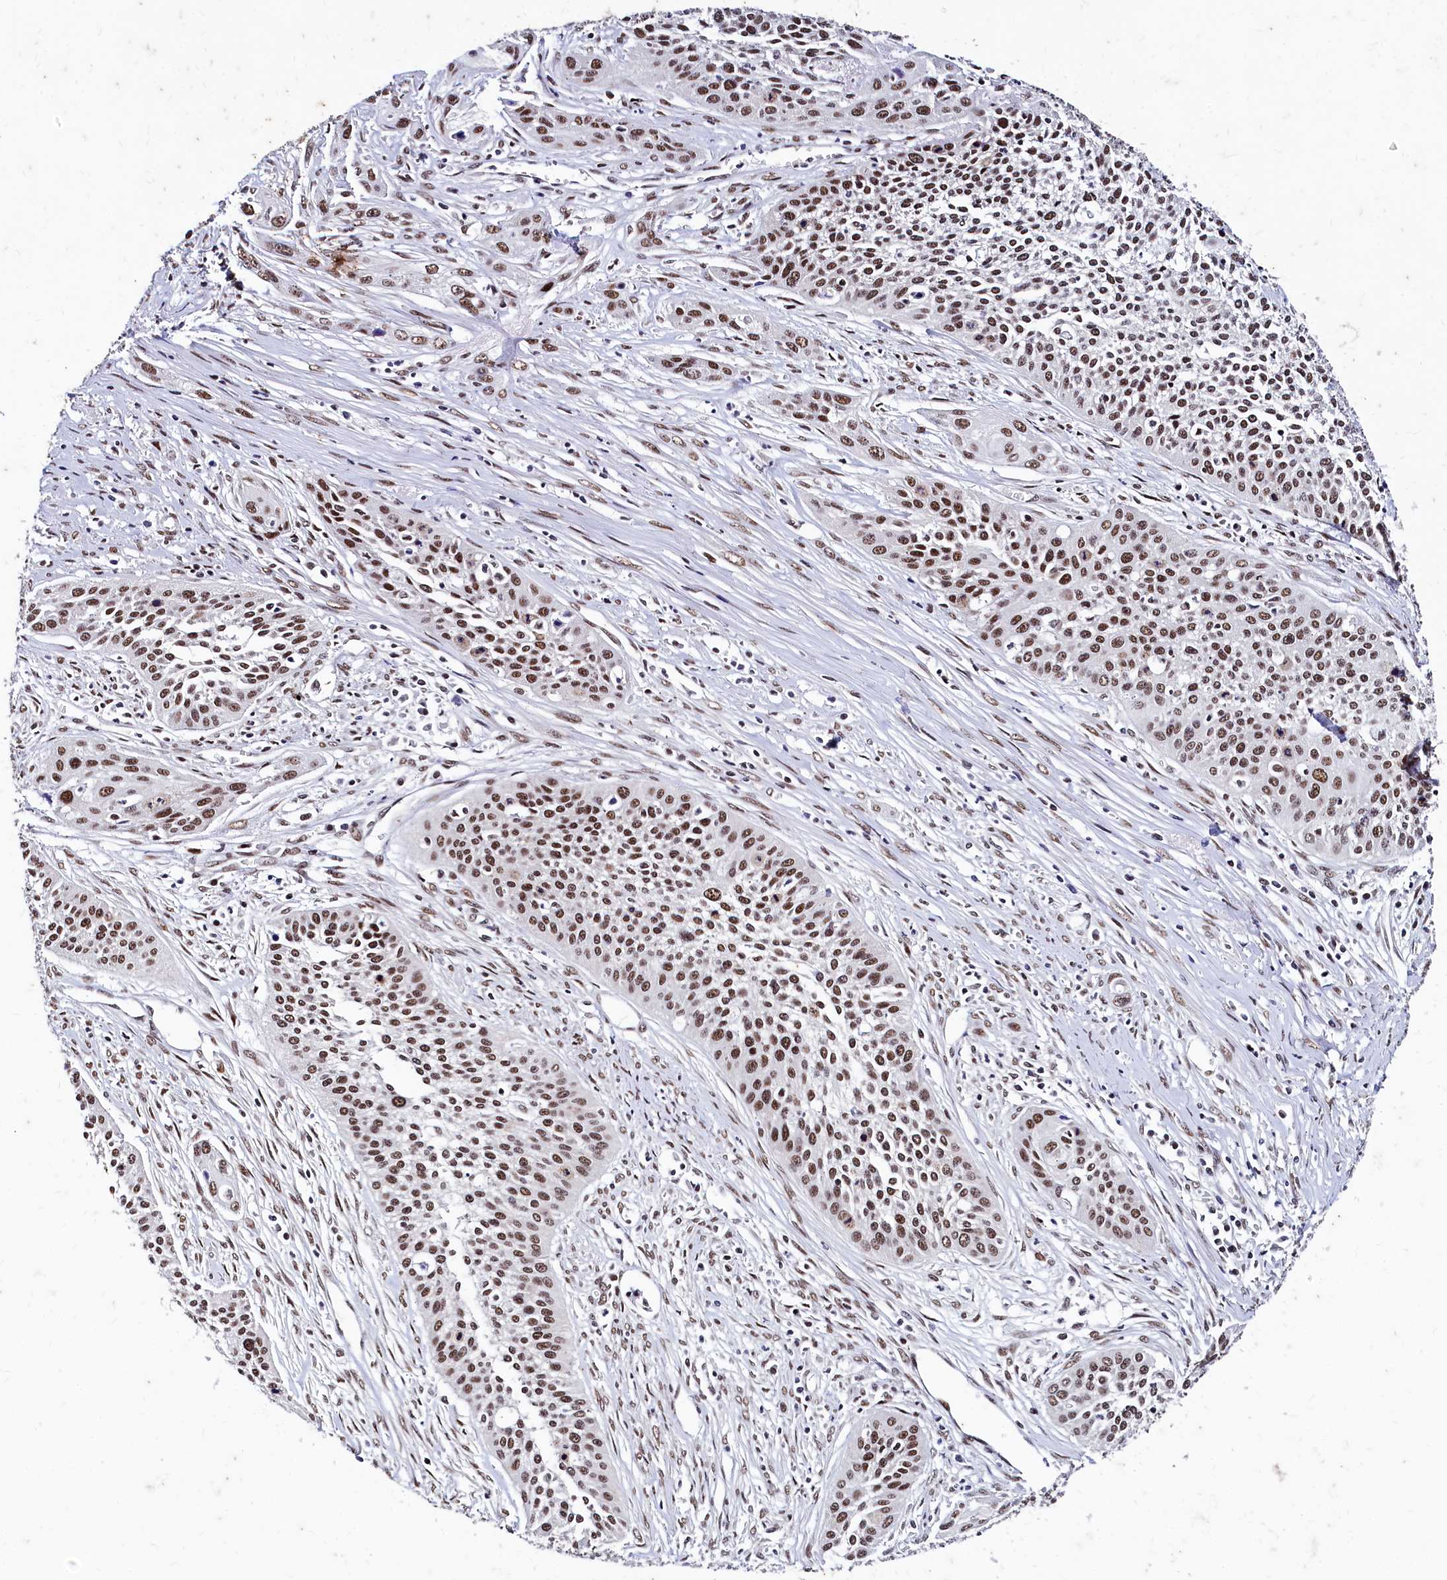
{"staining": {"intensity": "moderate", "quantity": ">75%", "location": "nuclear"}, "tissue": "cervical cancer", "cell_type": "Tumor cells", "image_type": "cancer", "snomed": [{"axis": "morphology", "description": "Squamous cell carcinoma, NOS"}, {"axis": "topography", "description": "Cervix"}], "caption": "Immunohistochemical staining of human squamous cell carcinoma (cervical) reveals moderate nuclear protein expression in approximately >75% of tumor cells.", "gene": "CPSF7", "patient": {"sex": "female", "age": 34}}